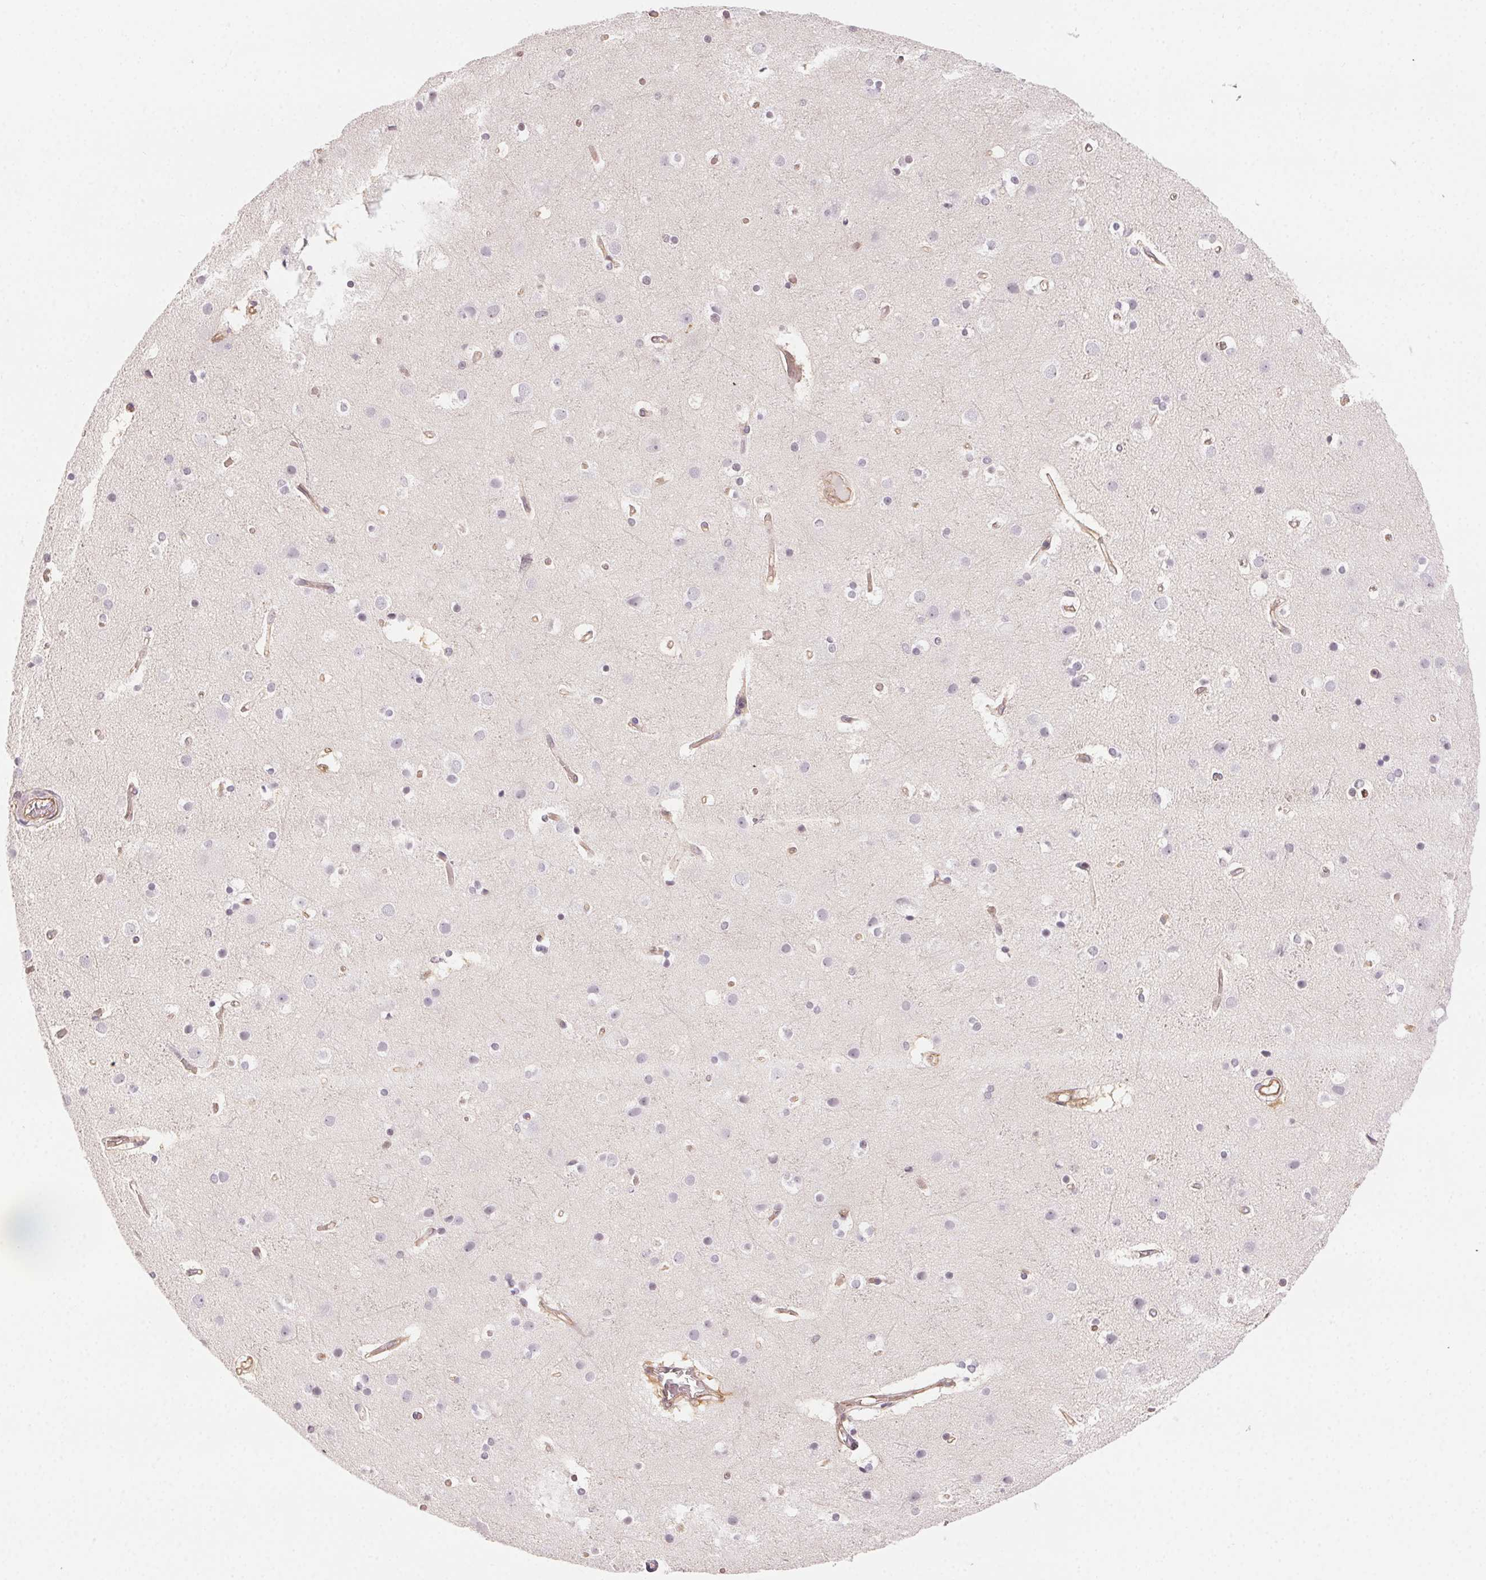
{"staining": {"intensity": "moderate", "quantity": "25%-75%", "location": "cytoplasmic/membranous"}, "tissue": "cerebral cortex", "cell_type": "Endothelial cells", "image_type": "normal", "snomed": [{"axis": "morphology", "description": "Normal tissue, NOS"}, {"axis": "topography", "description": "Cerebral cortex"}], "caption": "A medium amount of moderate cytoplasmic/membranous staining is identified in approximately 25%-75% of endothelial cells in unremarkable cerebral cortex.", "gene": "PLA2G4F", "patient": {"sex": "female", "age": 52}}